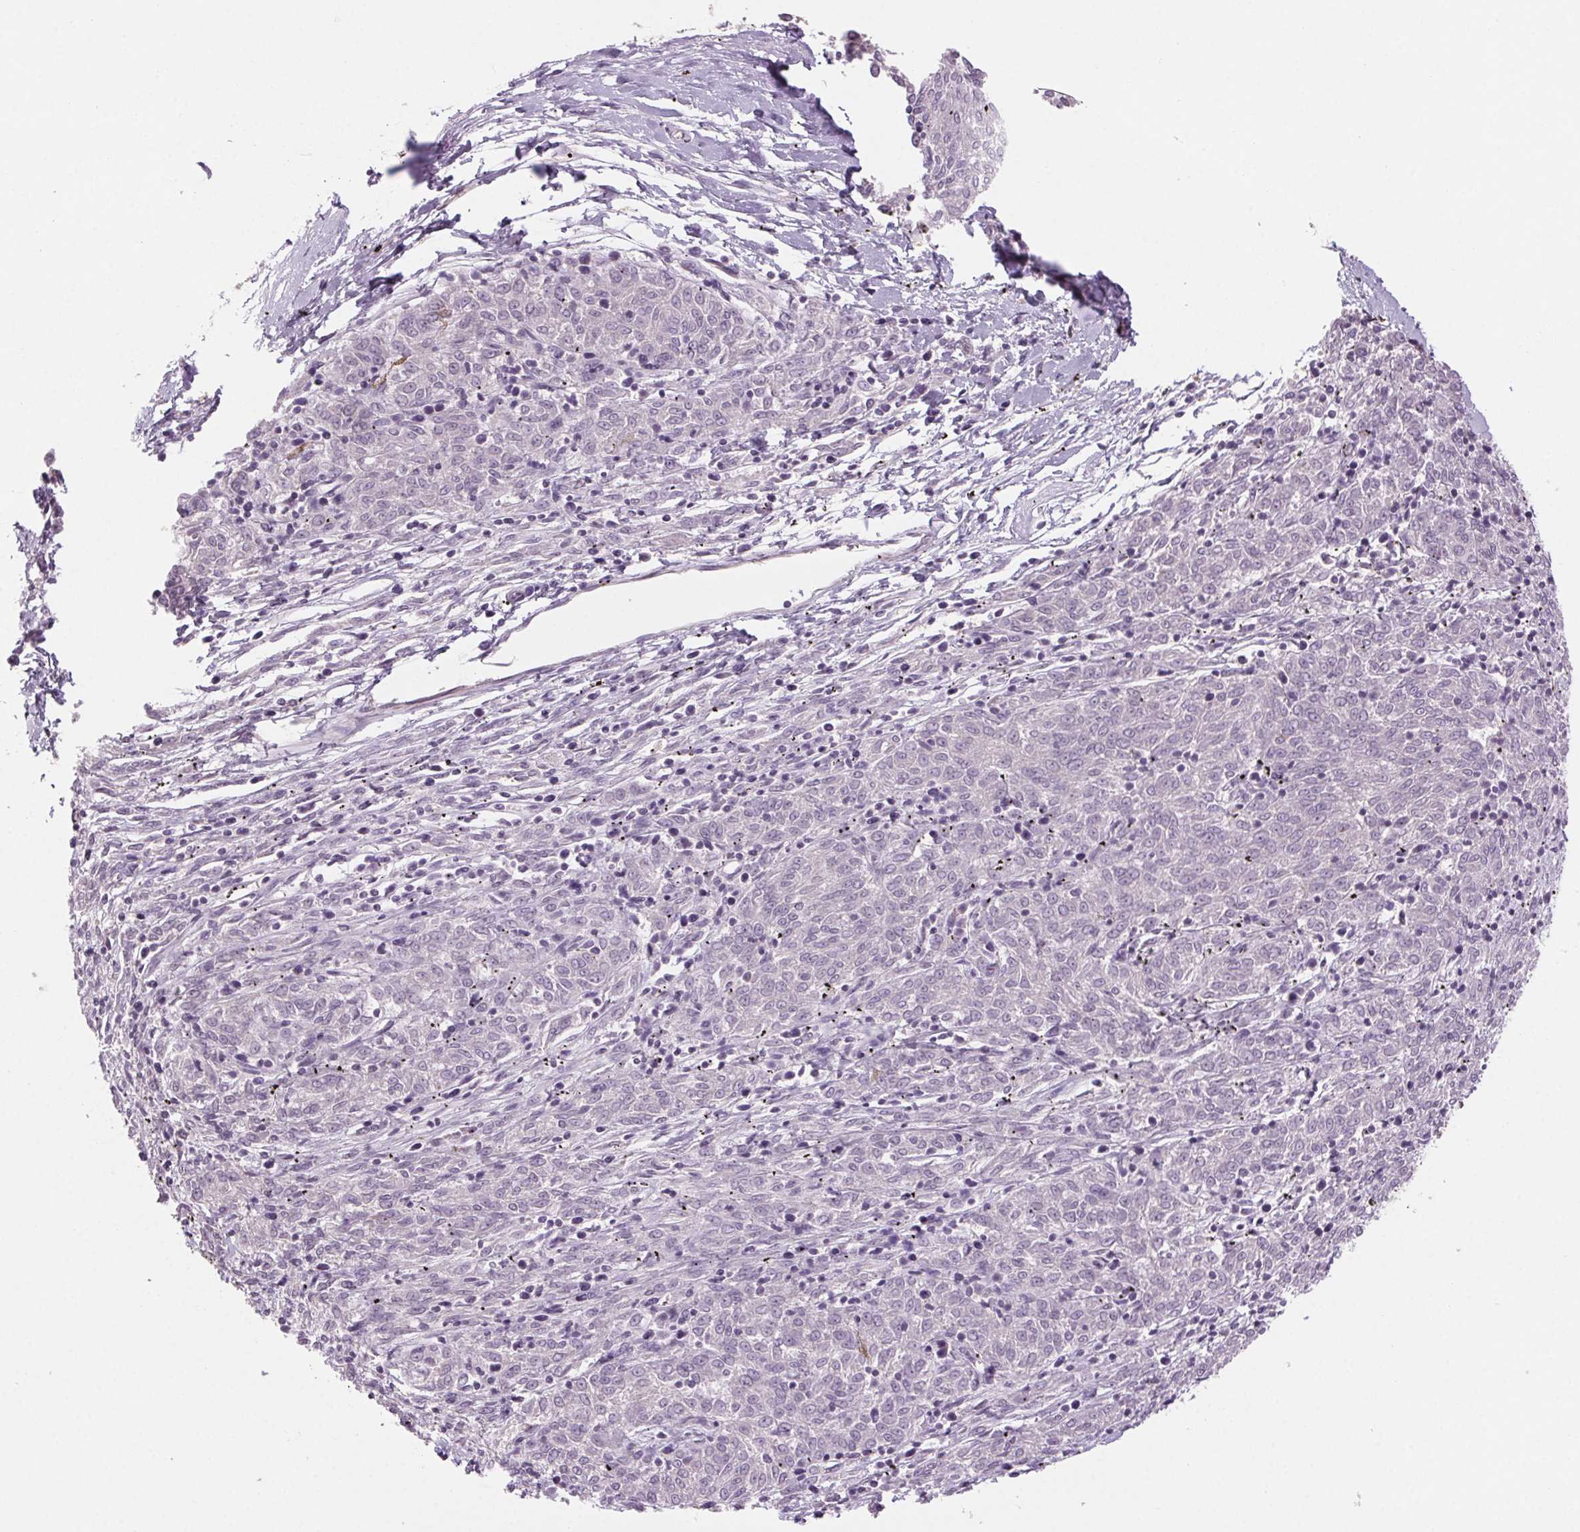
{"staining": {"intensity": "negative", "quantity": "none", "location": "none"}, "tissue": "melanoma", "cell_type": "Tumor cells", "image_type": "cancer", "snomed": [{"axis": "morphology", "description": "Malignant melanoma, NOS"}, {"axis": "topography", "description": "Skin"}], "caption": "IHC micrograph of human malignant melanoma stained for a protein (brown), which exhibits no expression in tumor cells. (Stains: DAB immunohistochemistry (IHC) with hematoxylin counter stain, Microscopy: brightfield microscopy at high magnification).", "gene": "HHLA2", "patient": {"sex": "female", "age": 72}}